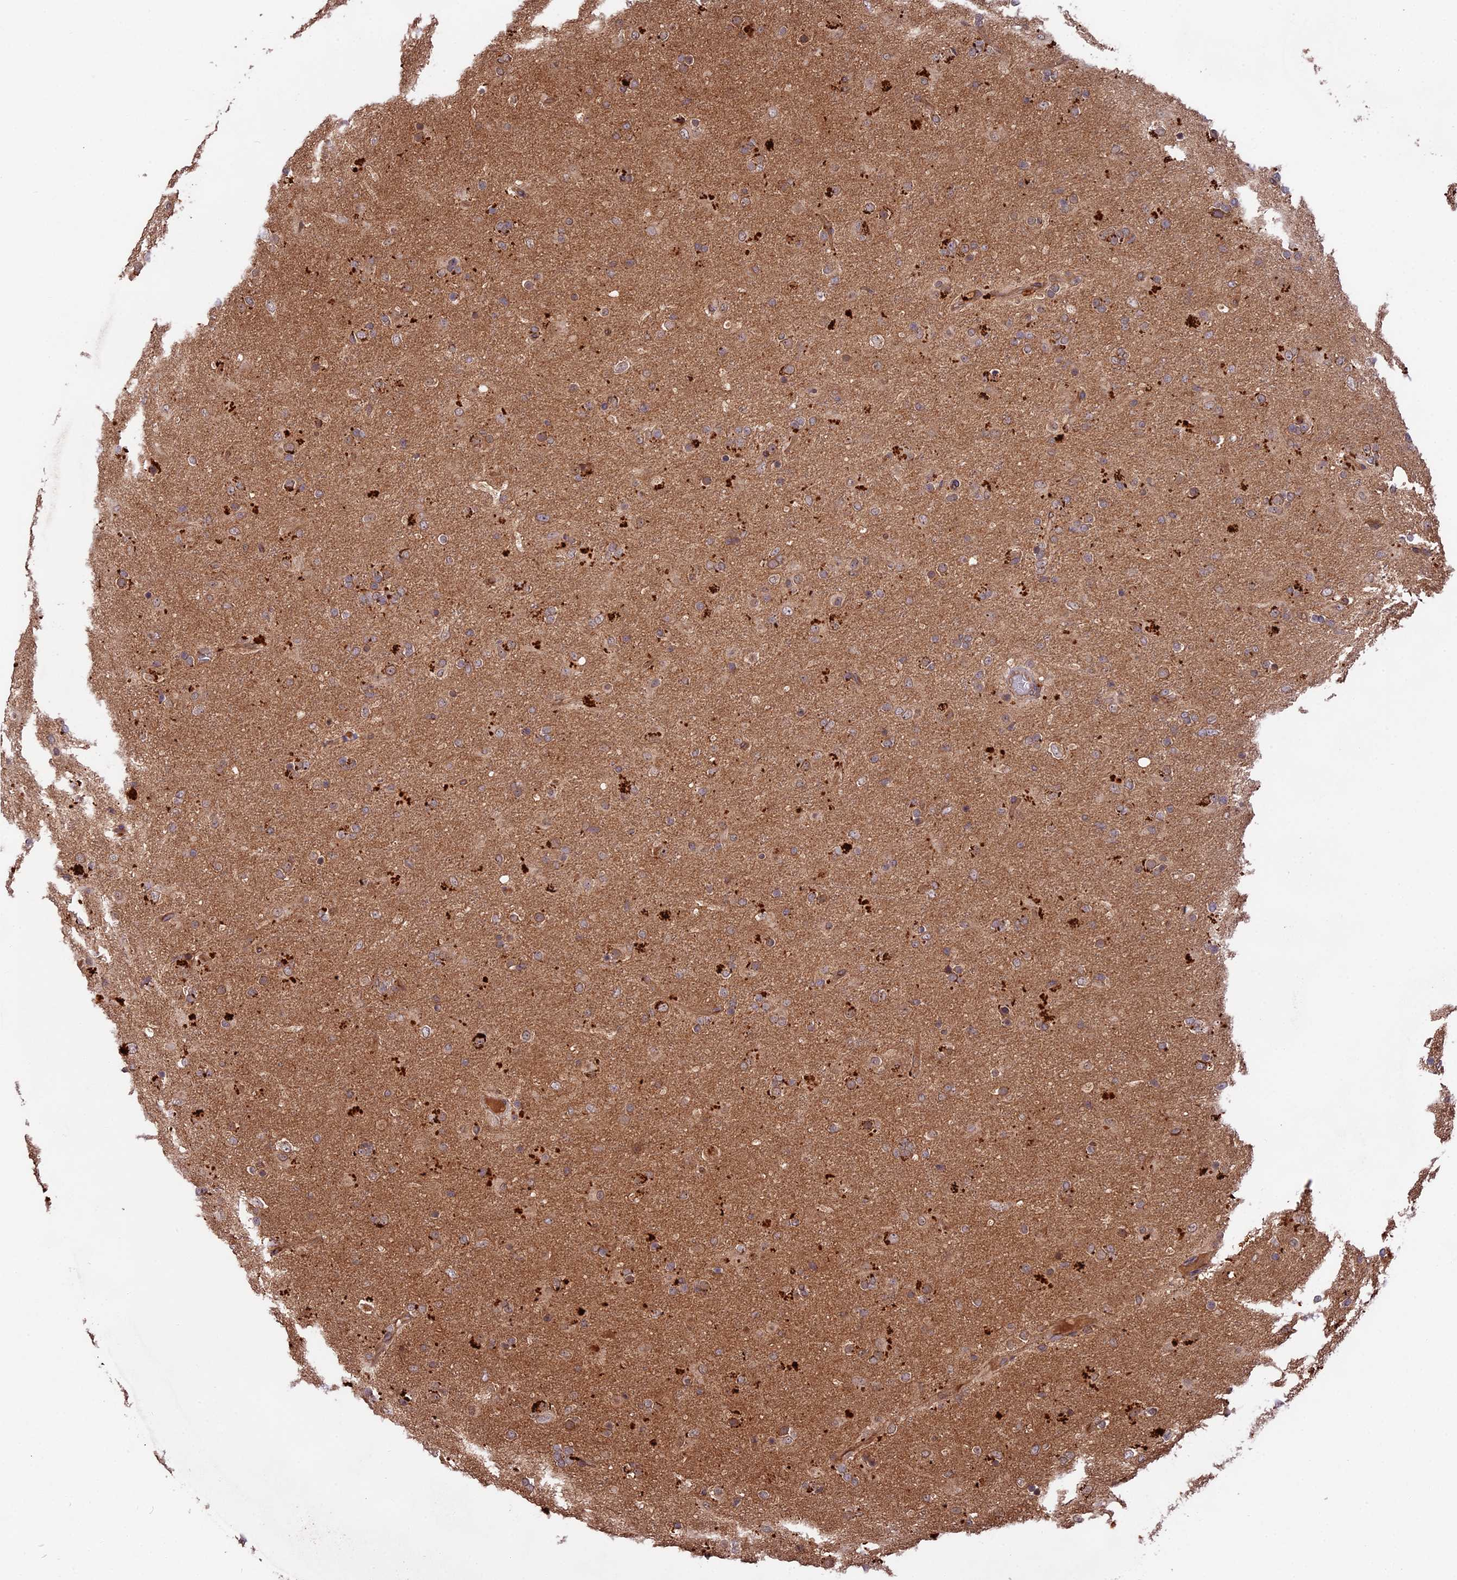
{"staining": {"intensity": "moderate", "quantity": ">75%", "location": "cytoplasmic/membranous"}, "tissue": "glioma", "cell_type": "Tumor cells", "image_type": "cancer", "snomed": [{"axis": "morphology", "description": "Glioma, malignant, Low grade"}, {"axis": "topography", "description": "Brain"}], "caption": "IHC image of malignant glioma (low-grade) stained for a protein (brown), which demonstrates medium levels of moderate cytoplasmic/membranous positivity in approximately >75% of tumor cells.", "gene": "CHAC1", "patient": {"sex": "male", "age": 65}}